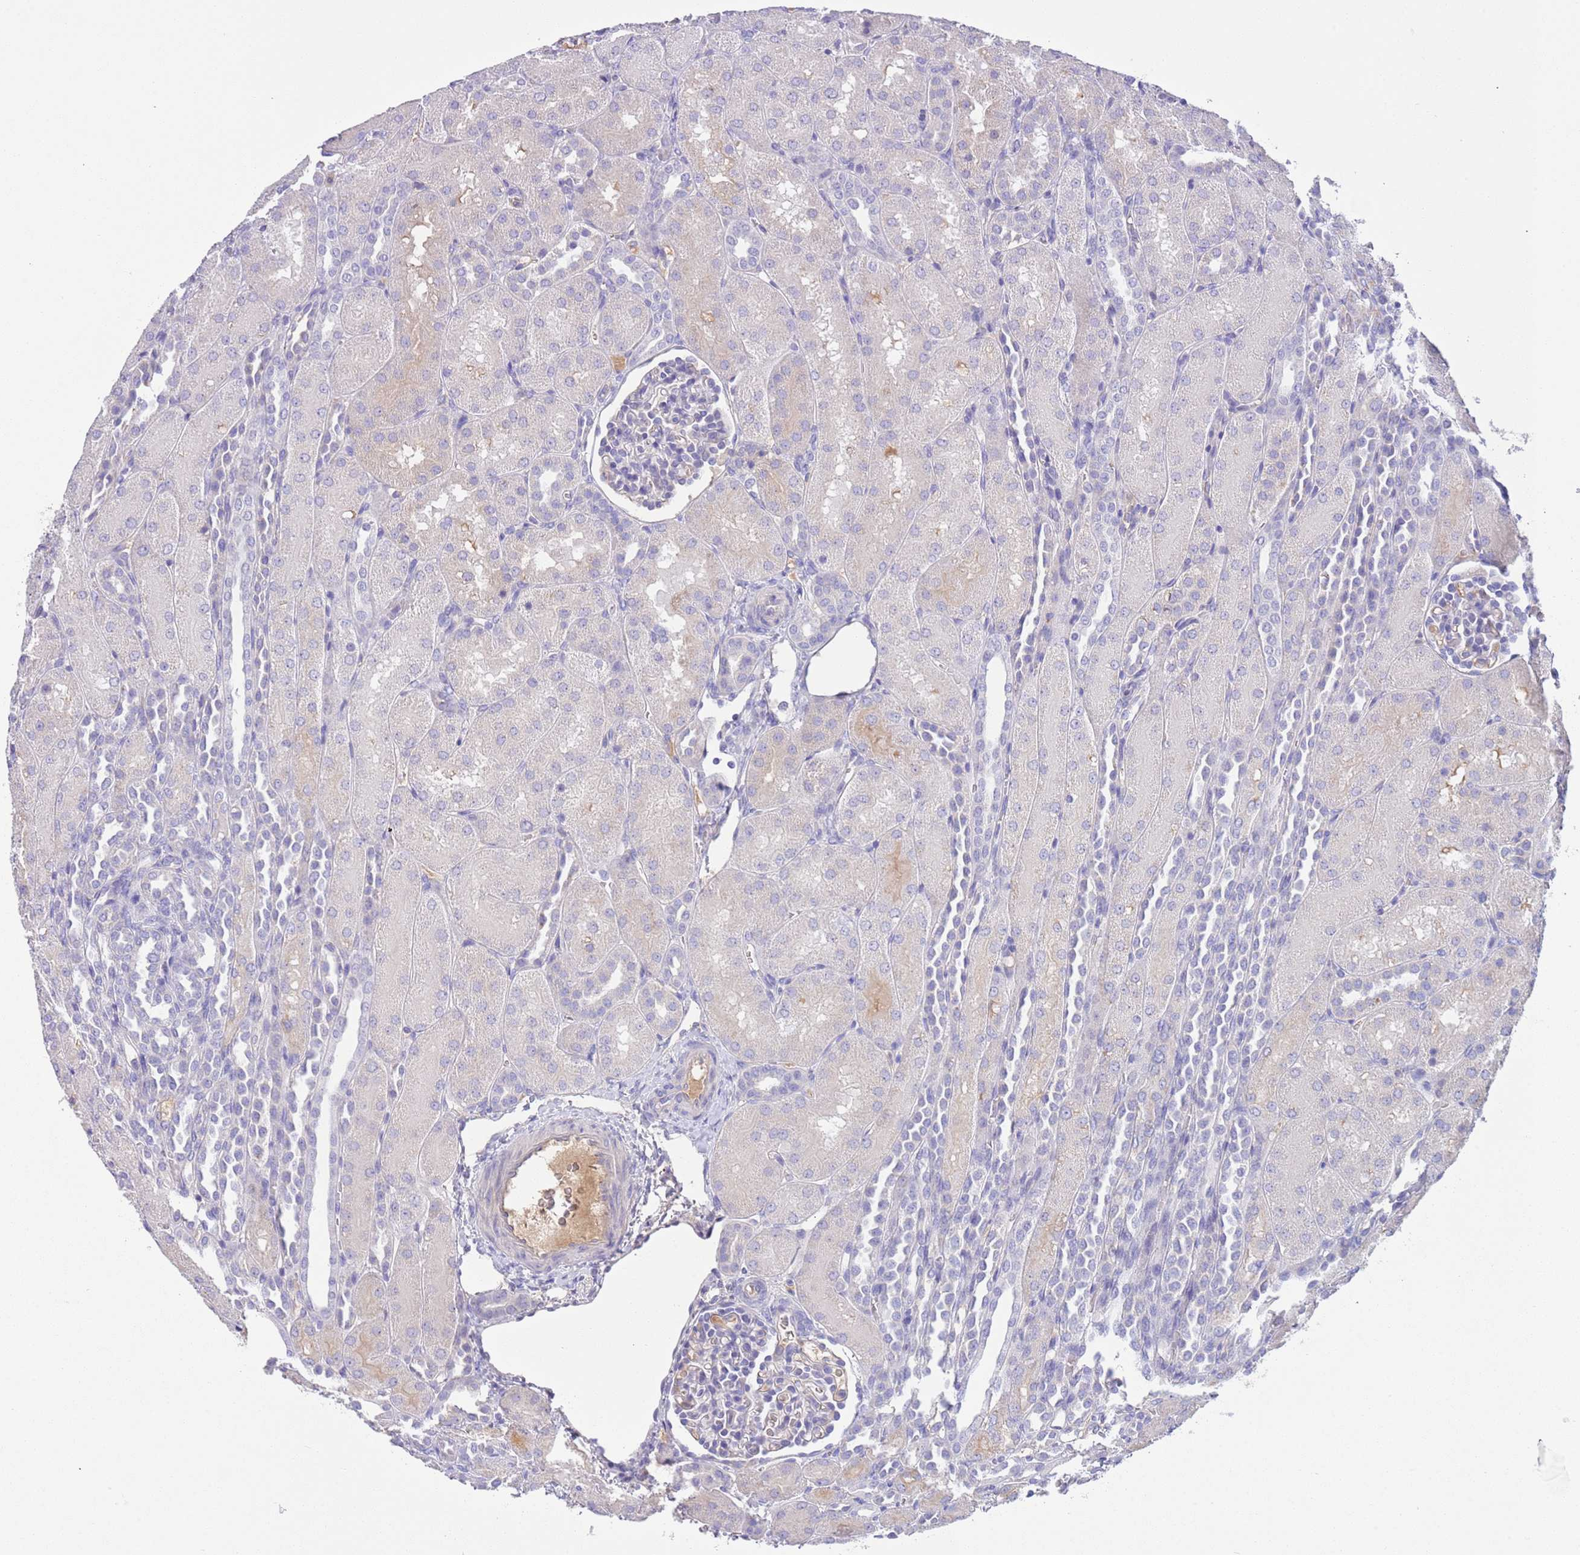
{"staining": {"intensity": "negative", "quantity": "none", "location": "none"}, "tissue": "kidney", "cell_type": "Cells in glomeruli", "image_type": "normal", "snomed": [{"axis": "morphology", "description": "Normal tissue, NOS"}, {"axis": "topography", "description": "Kidney"}], "caption": "IHC photomicrograph of benign kidney: kidney stained with DAB displays no significant protein expression in cells in glomeruli. Nuclei are stained in blue.", "gene": "IGFL4", "patient": {"sex": "male", "age": 1}}